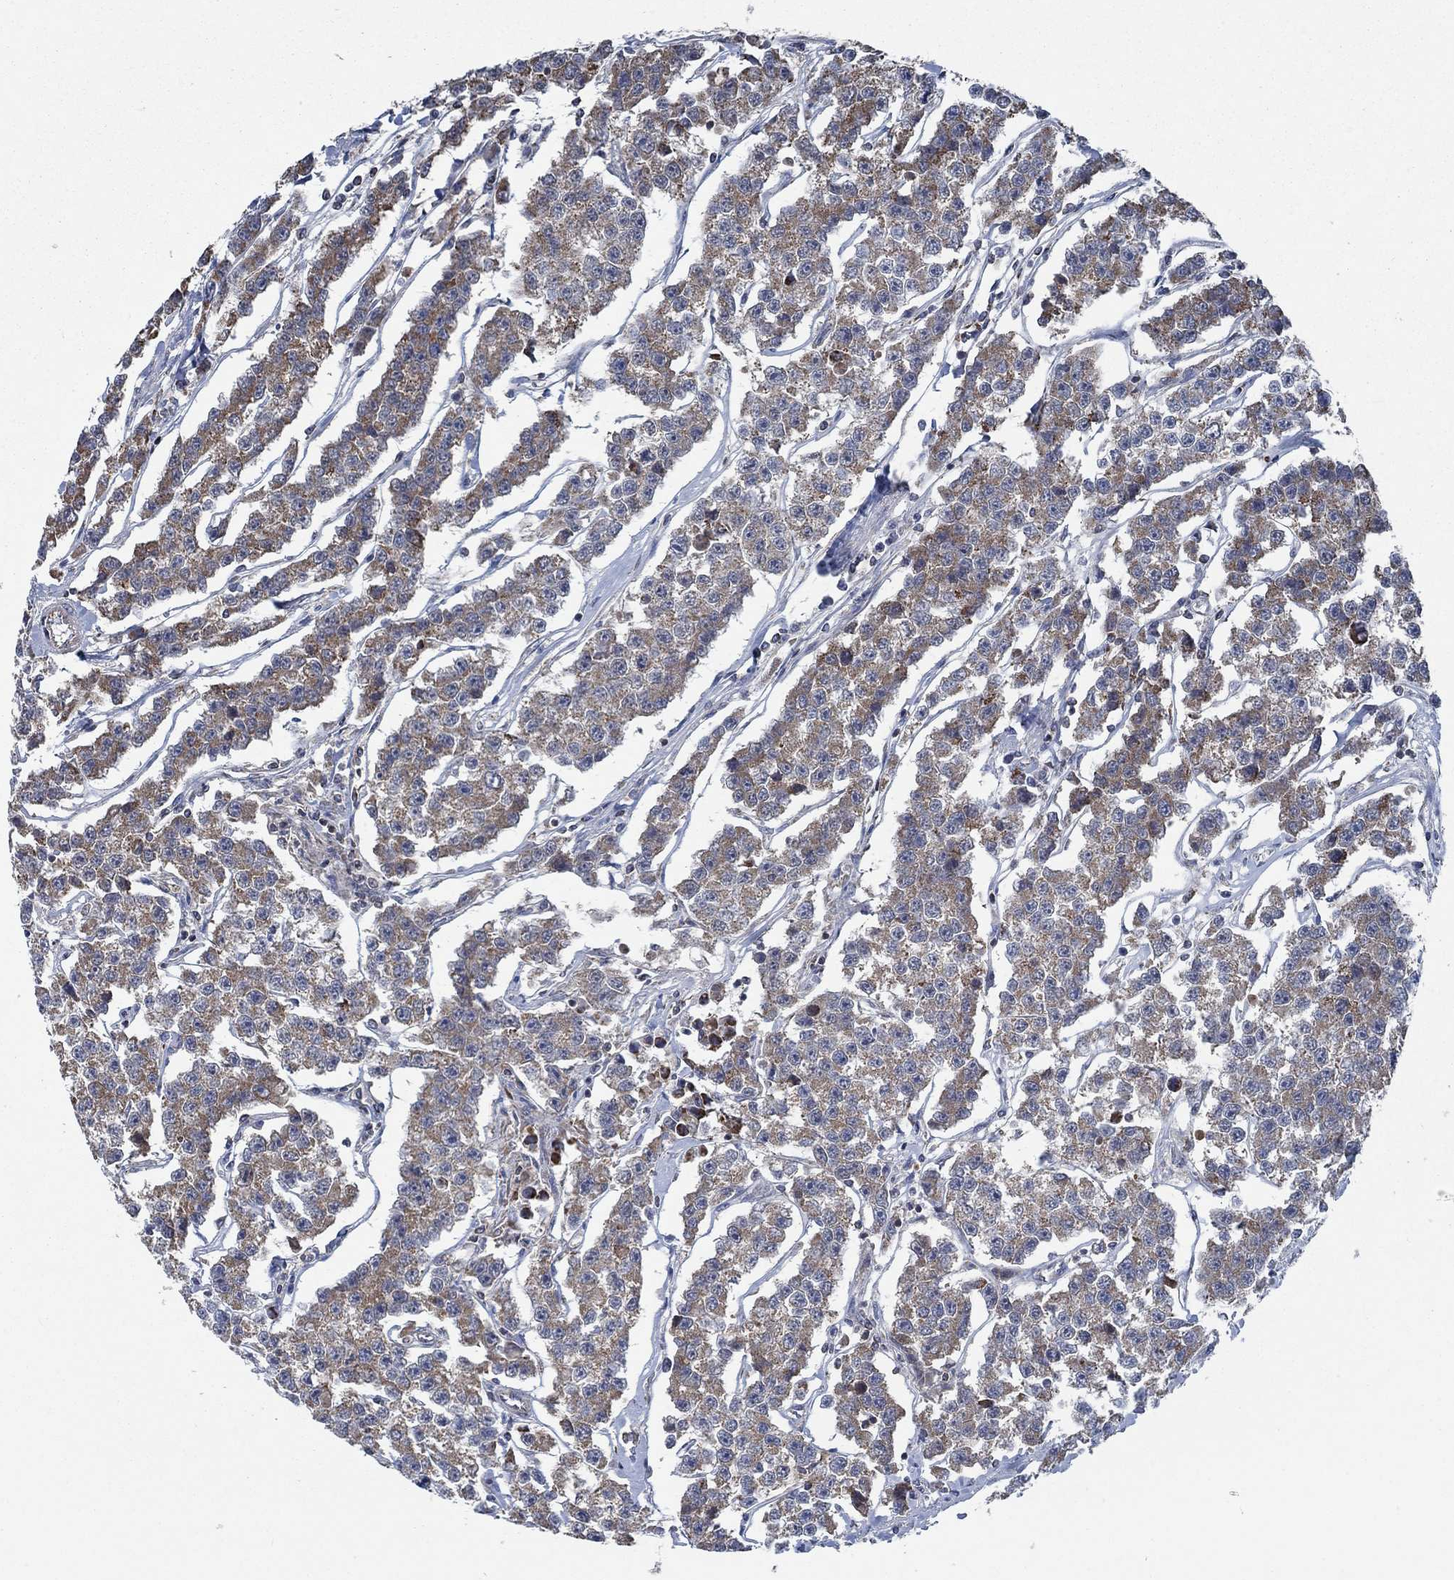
{"staining": {"intensity": "moderate", "quantity": "25%-75%", "location": "cytoplasmic/membranous"}, "tissue": "testis cancer", "cell_type": "Tumor cells", "image_type": "cancer", "snomed": [{"axis": "morphology", "description": "Seminoma, NOS"}, {"axis": "topography", "description": "Testis"}], "caption": "There is medium levels of moderate cytoplasmic/membranous expression in tumor cells of testis cancer (seminoma), as demonstrated by immunohistochemical staining (brown color).", "gene": "STXBP6", "patient": {"sex": "male", "age": 59}}